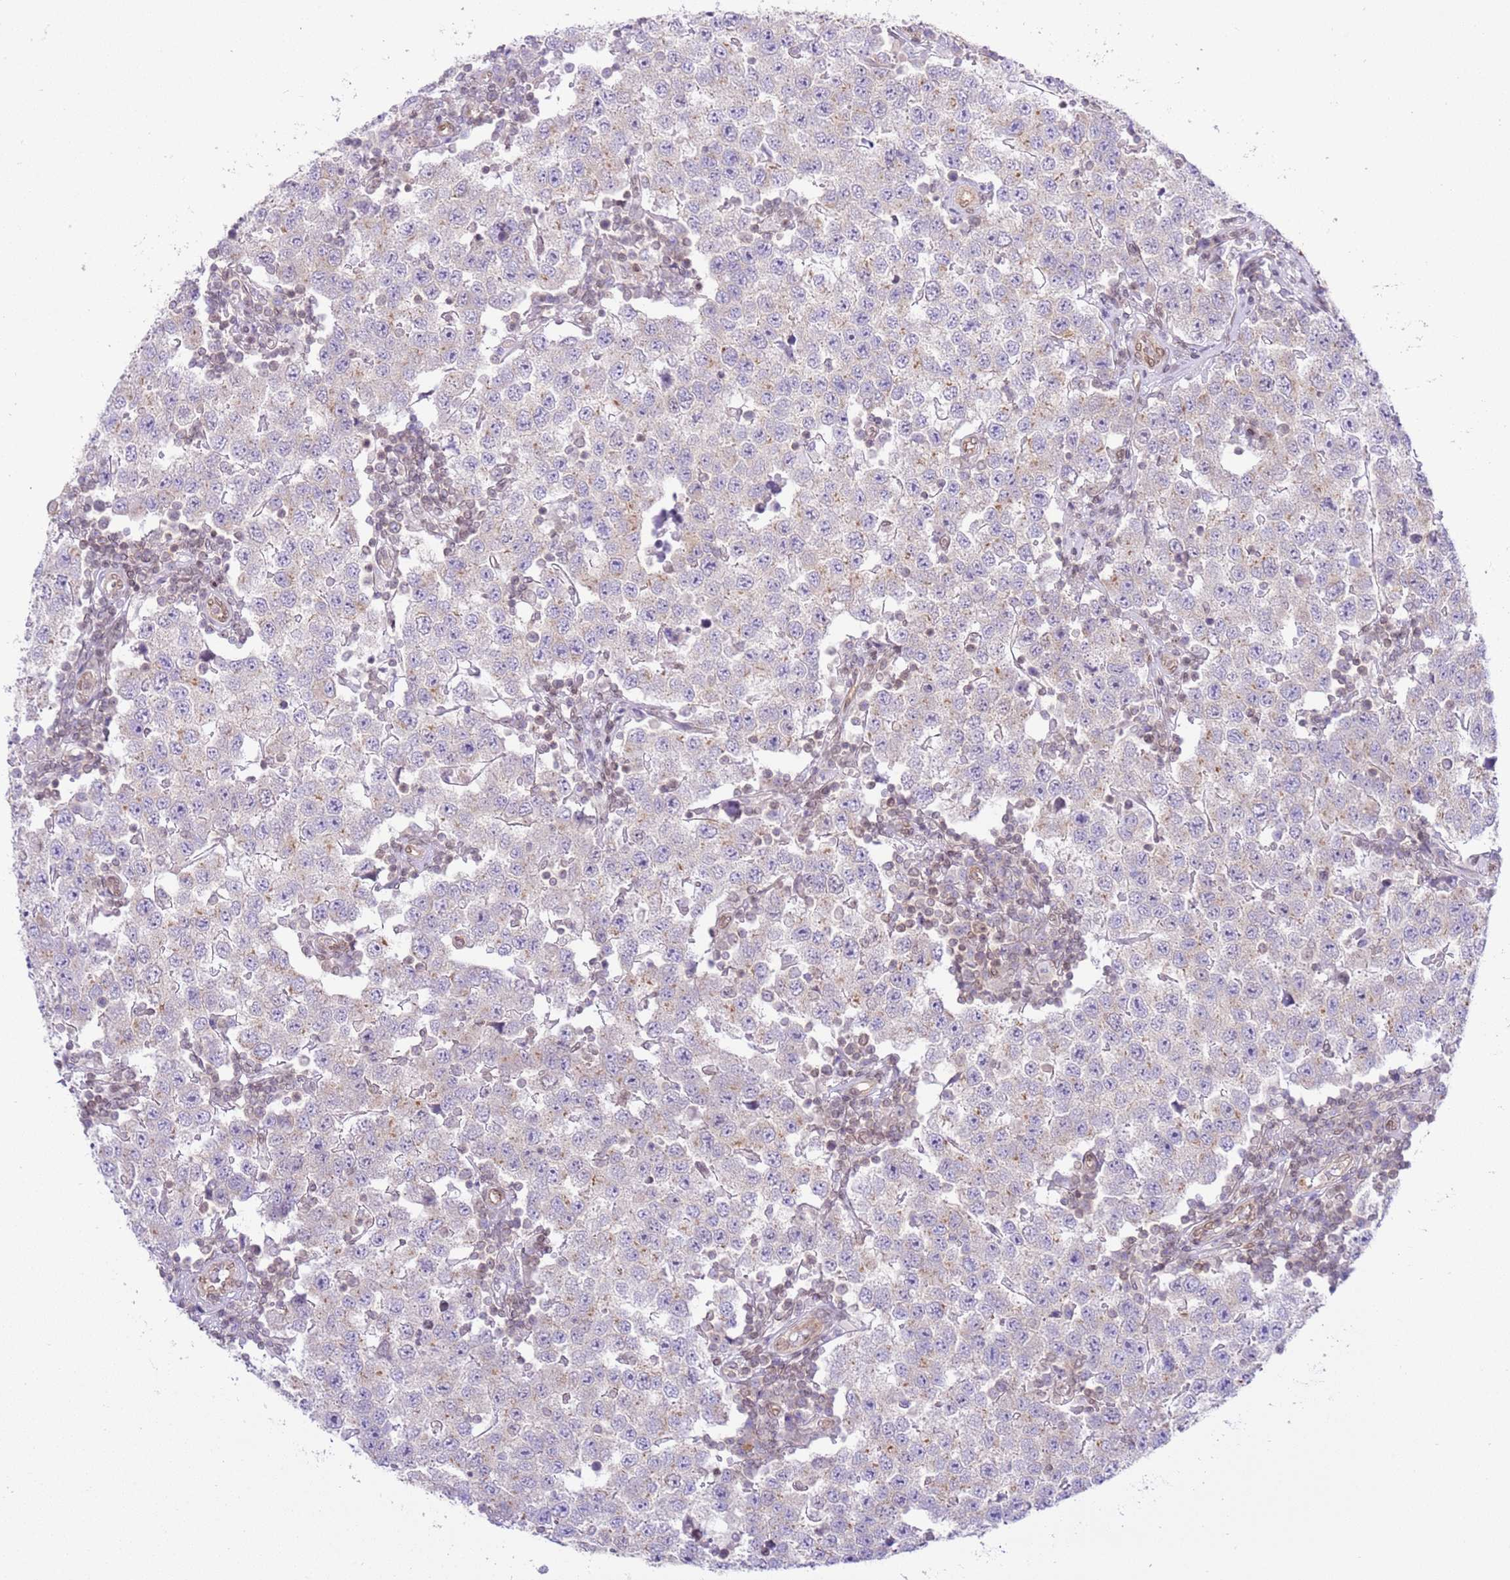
{"staining": {"intensity": "negative", "quantity": "none", "location": "none"}, "tissue": "testis cancer", "cell_type": "Tumor cells", "image_type": "cancer", "snomed": [{"axis": "morphology", "description": "Seminoma, NOS"}, {"axis": "topography", "description": "Testis"}], "caption": "Immunohistochemistry (IHC) image of human testis seminoma stained for a protein (brown), which displays no positivity in tumor cells. (DAB (3,3'-diaminobenzidine) immunohistochemistry (IHC) with hematoxylin counter stain).", "gene": "TRIM37", "patient": {"sex": "male", "age": 34}}